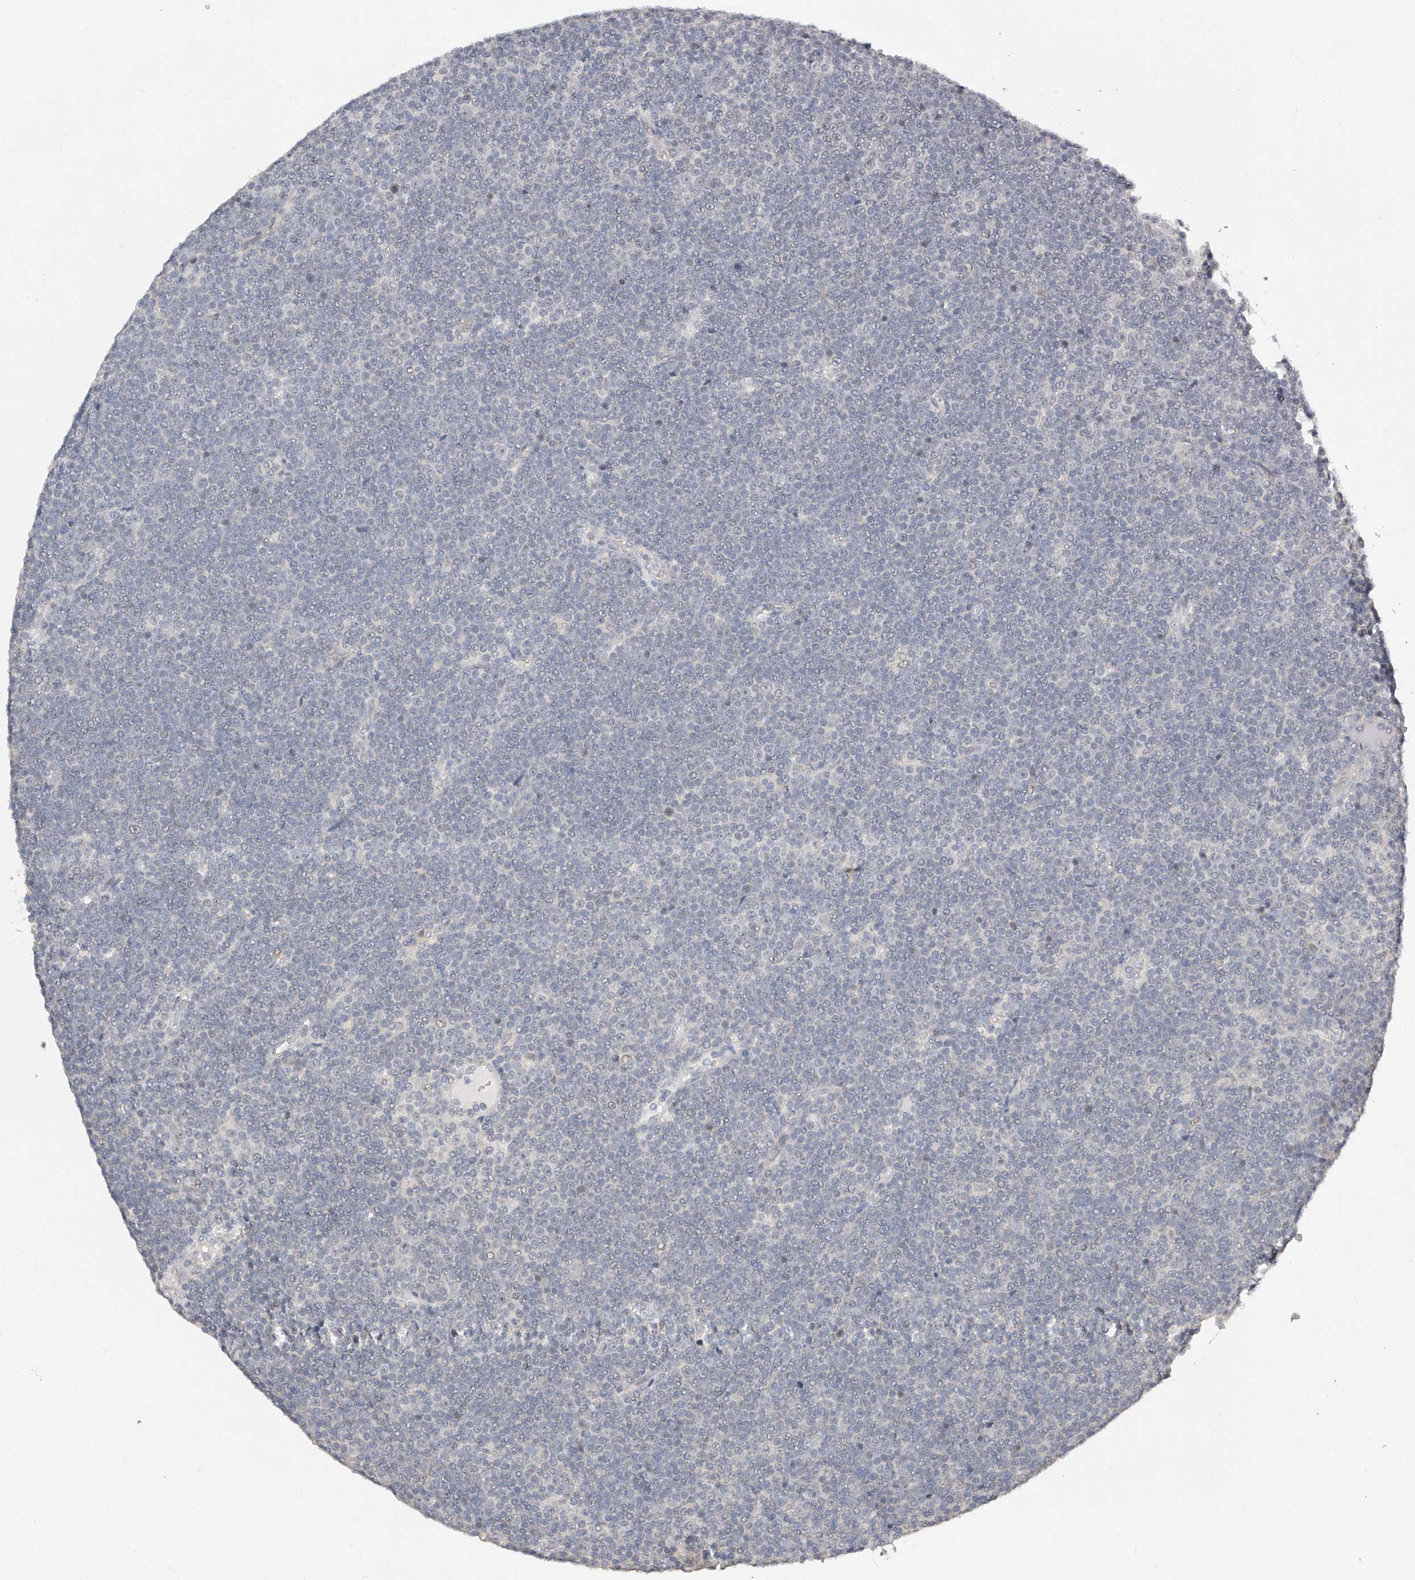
{"staining": {"intensity": "negative", "quantity": "none", "location": "none"}, "tissue": "lymphoma", "cell_type": "Tumor cells", "image_type": "cancer", "snomed": [{"axis": "morphology", "description": "Malignant lymphoma, non-Hodgkin's type, Low grade"}, {"axis": "topography", "description": "Lymph node"}], "caption": "IHC micrograph of human malignant lymphoma, non-Hodgkin's type (low-grade) stained for a protein (brown), which demonstrates no expression in tumor cells.", "gene": "ZNF789", "patient": {"sex": "female", "age": 67}}